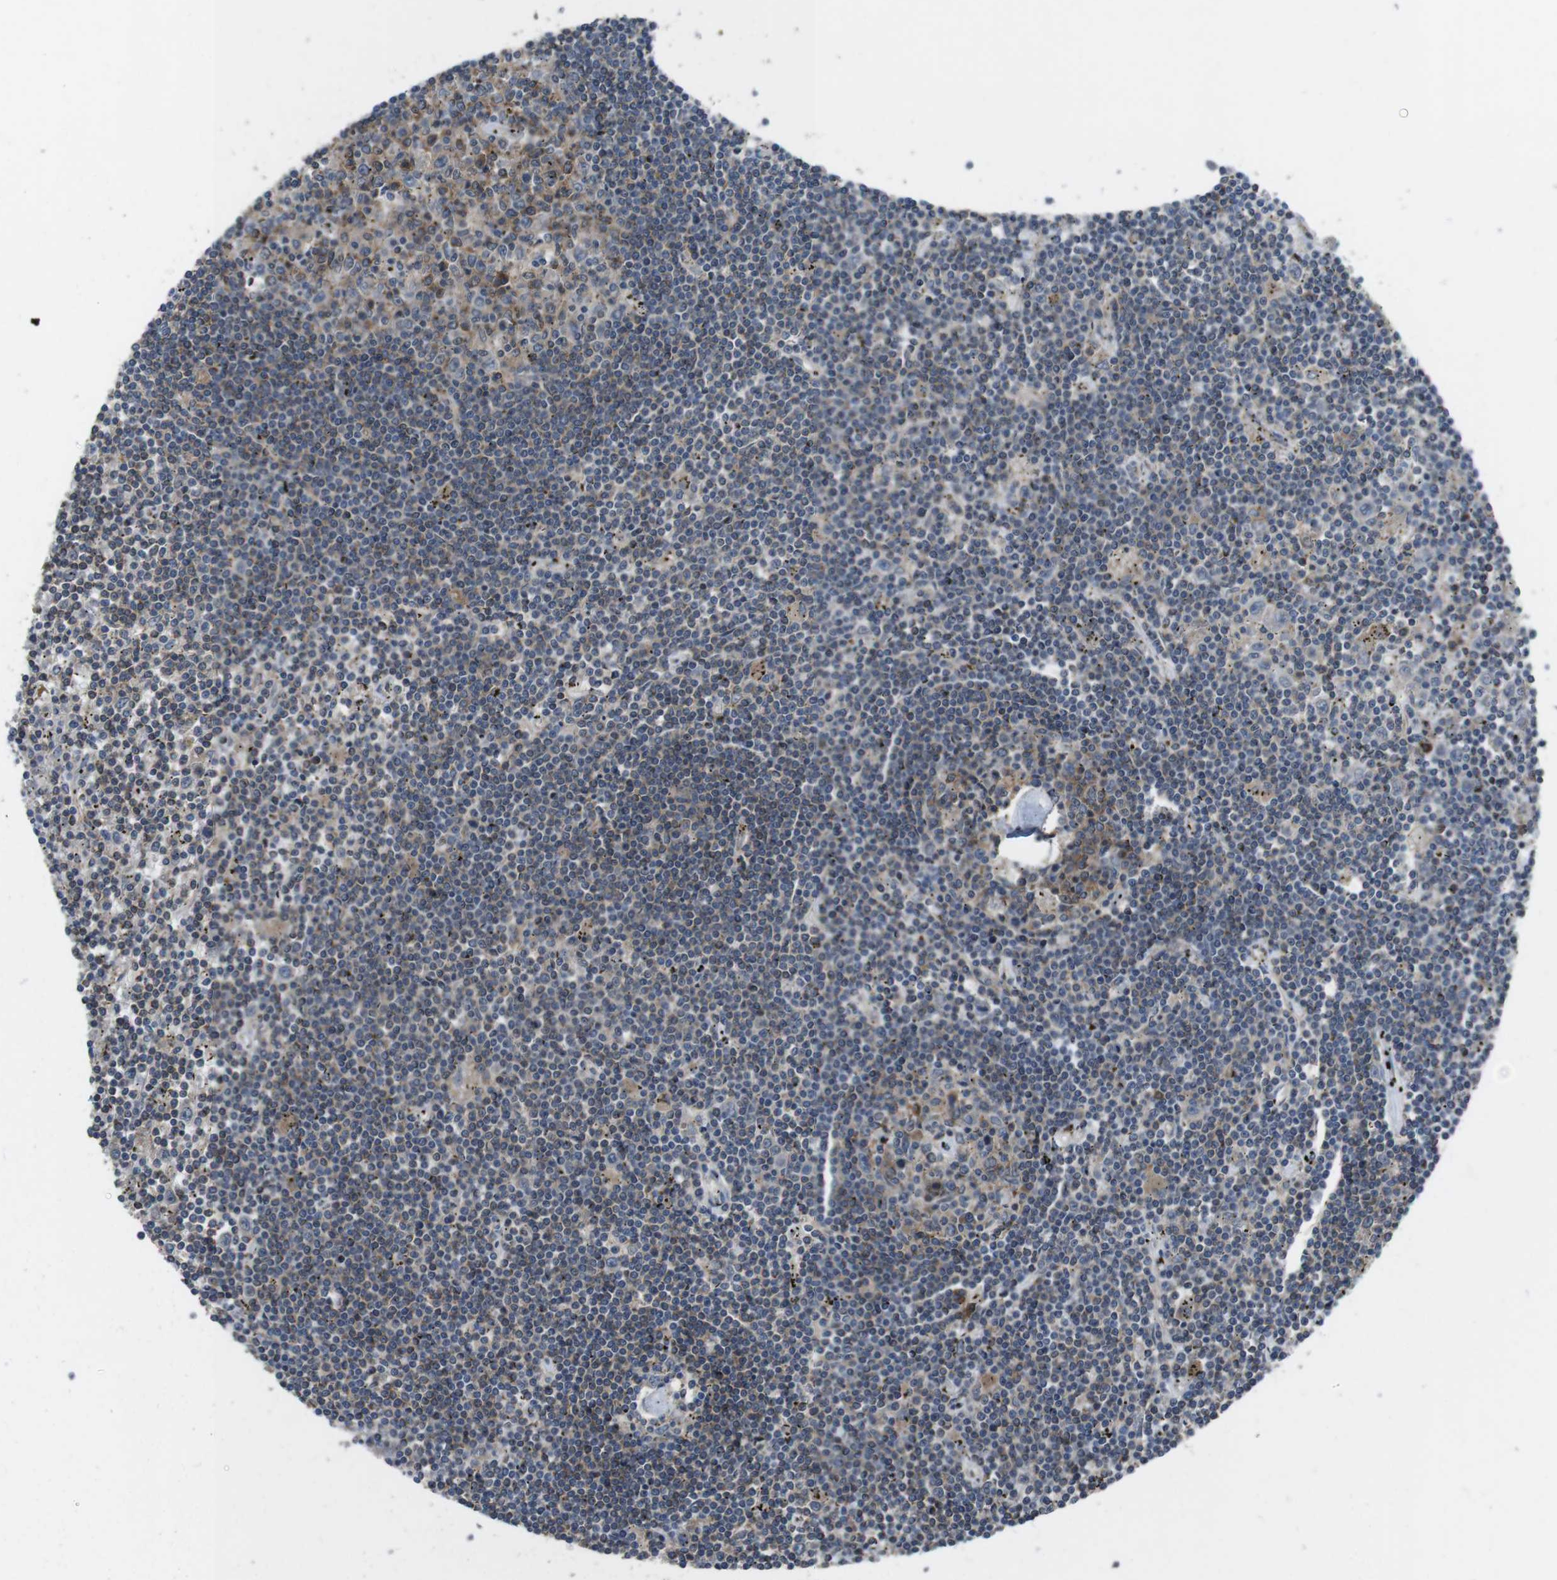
{"staining": {"intensity": "moderate", "quantity": "<25%", "location": "cytoplasmic/membranous"}, "tissue": "lymphoma", "cell_type": "Tumor cells", "image_type": "cancer", "snomed": [{"axis": "morphology", "description": "Malignant lymphoma, non-Hodgkin's type, Low grade"}, {"axis": "topography", "description": "Spleen"}], "caption": "A low amount of moderate cytoplasmic/membranous staining is identified in about <25% of tumor cells in lymphoma tissue.", "gene": "SLC22A23", "patient": {"sex": "male", "age": 76}}